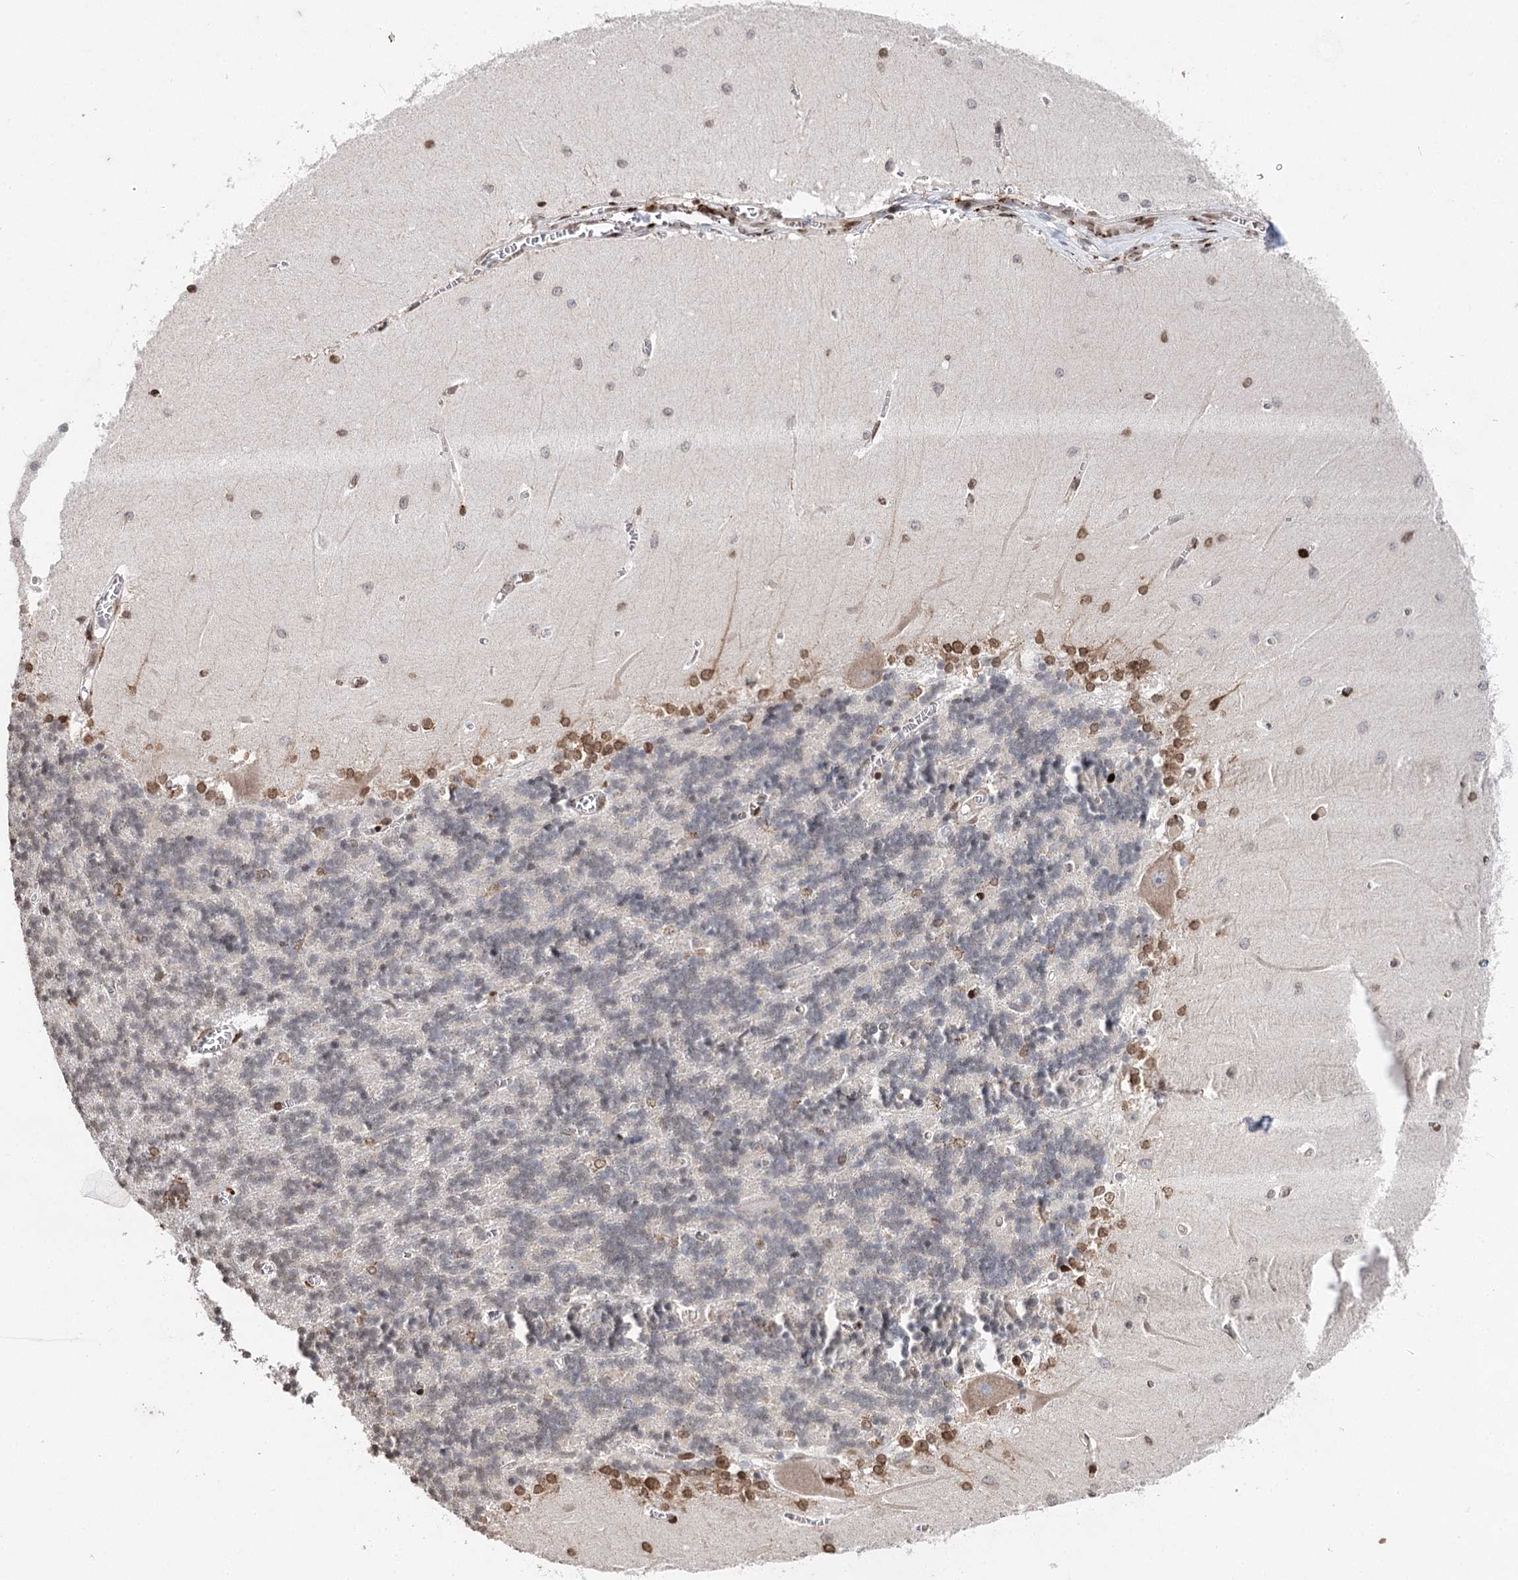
{"staining": {"intensity": "negative", "quantity": "none", "location": "none"}, "tissue": "cerebellum", "cell_type": "Cells in granular layer", "image_type": "normal", "snomed": [{"axis": "morphology", "description": "Normal tissue, NOS"}, {"axis": "topography", "description": "Cerebellum"}], "caption": "This is an IHC photomicrograph of unremarkable human cerebellum. There is no expression in cells in granular layer.", "gene": "FRMD4A", "patient": {"sex": "male", "age": 37}}